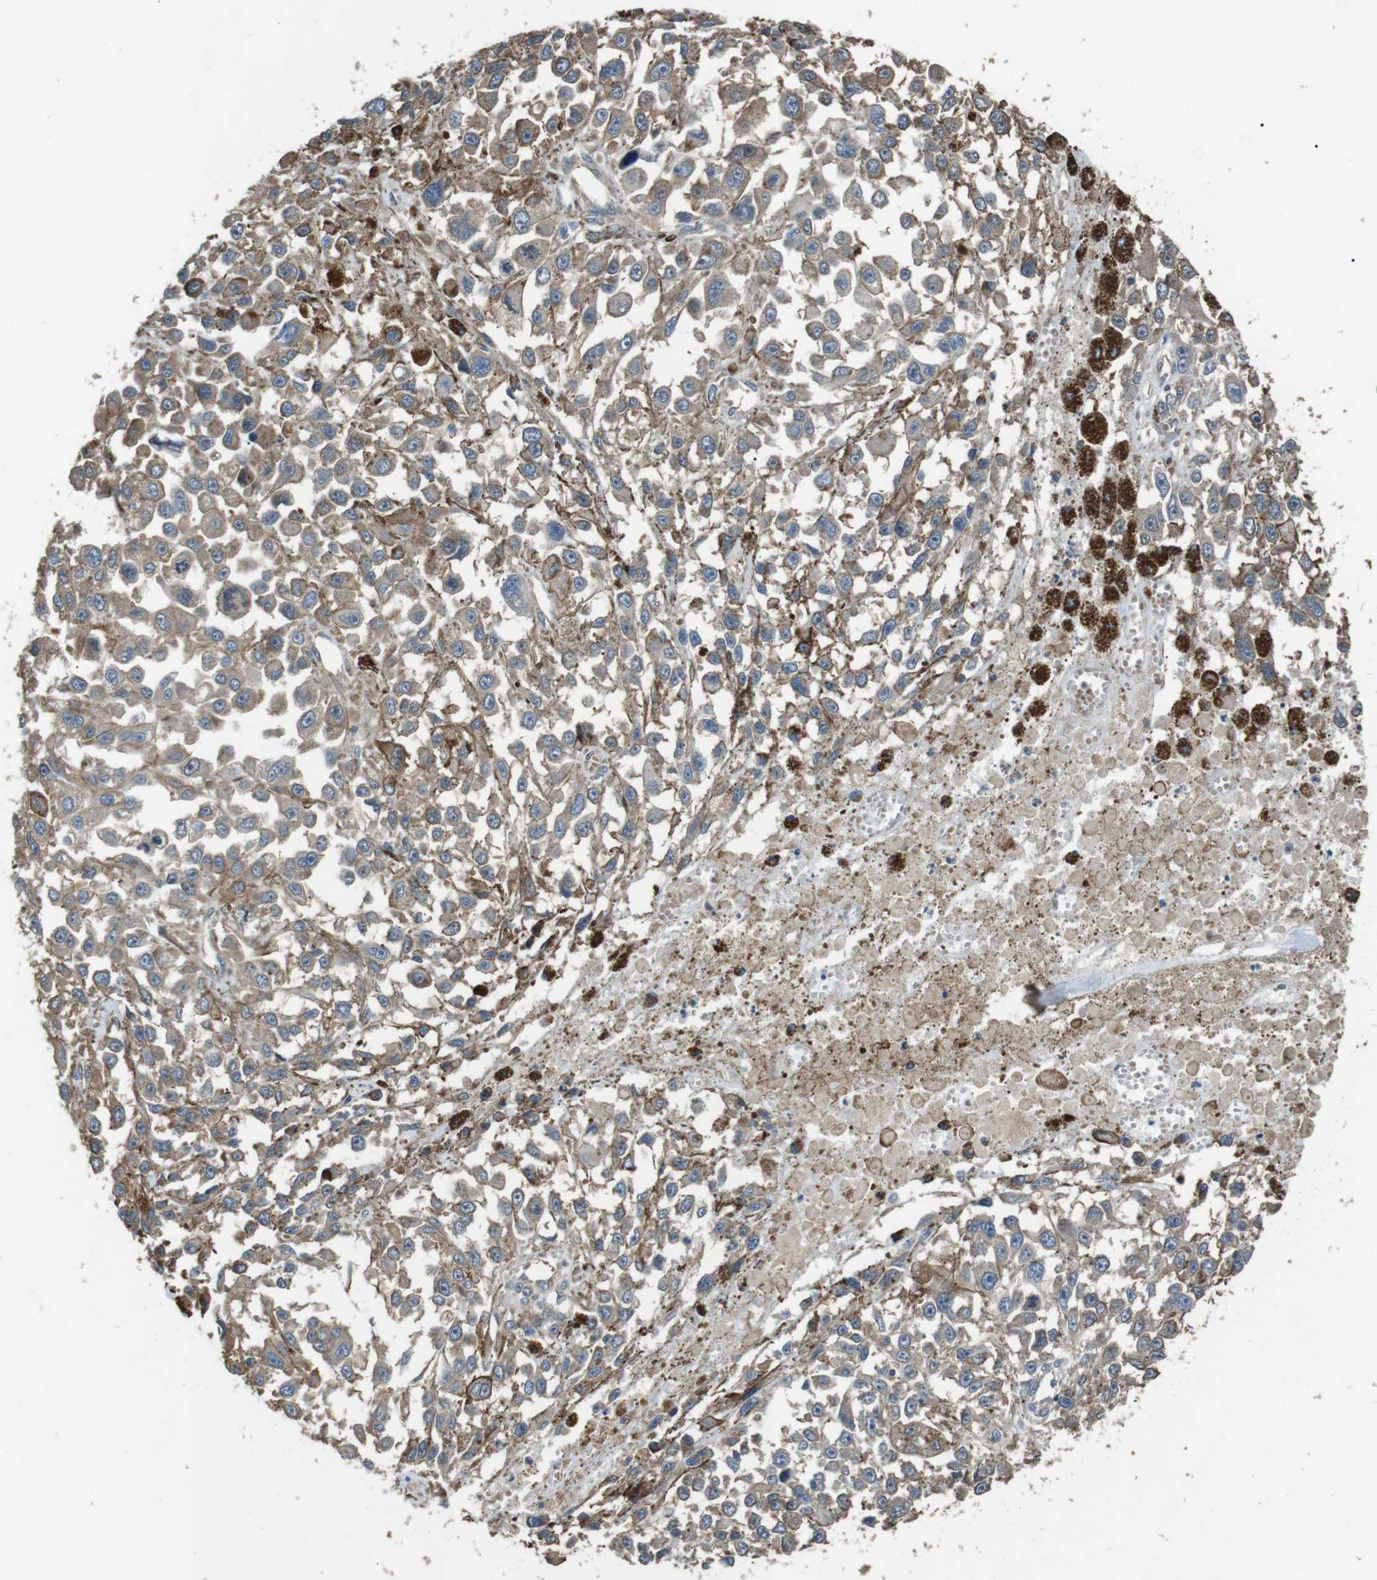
{"staining": {"intensity": "weak", "quantity": ">75%", "location": "cytoplasmic/membranous"}, "tissue": "melanoma", "cell_type": "Tumor cells", "image_type": "cancer", "snomed": [{"axis": "morphology", "description": "Malignant melanoma, Metastatic site"}, {"axis": "topography", "description": "Lymph node"}], "caption": "The histopathology image displays a brown stain indicating the presence of a protein in the cytoplasmic/membranous of tumor cells in malignant melanoma (metastatic site). (Stains: DAB (3,3'-diaminobenzidine) in brown, nuclei in blue, Microscopy: brightfield microscopy at high magnification).", "gene": "GPR161", "patient": {"sex": "male", "age": 59}}